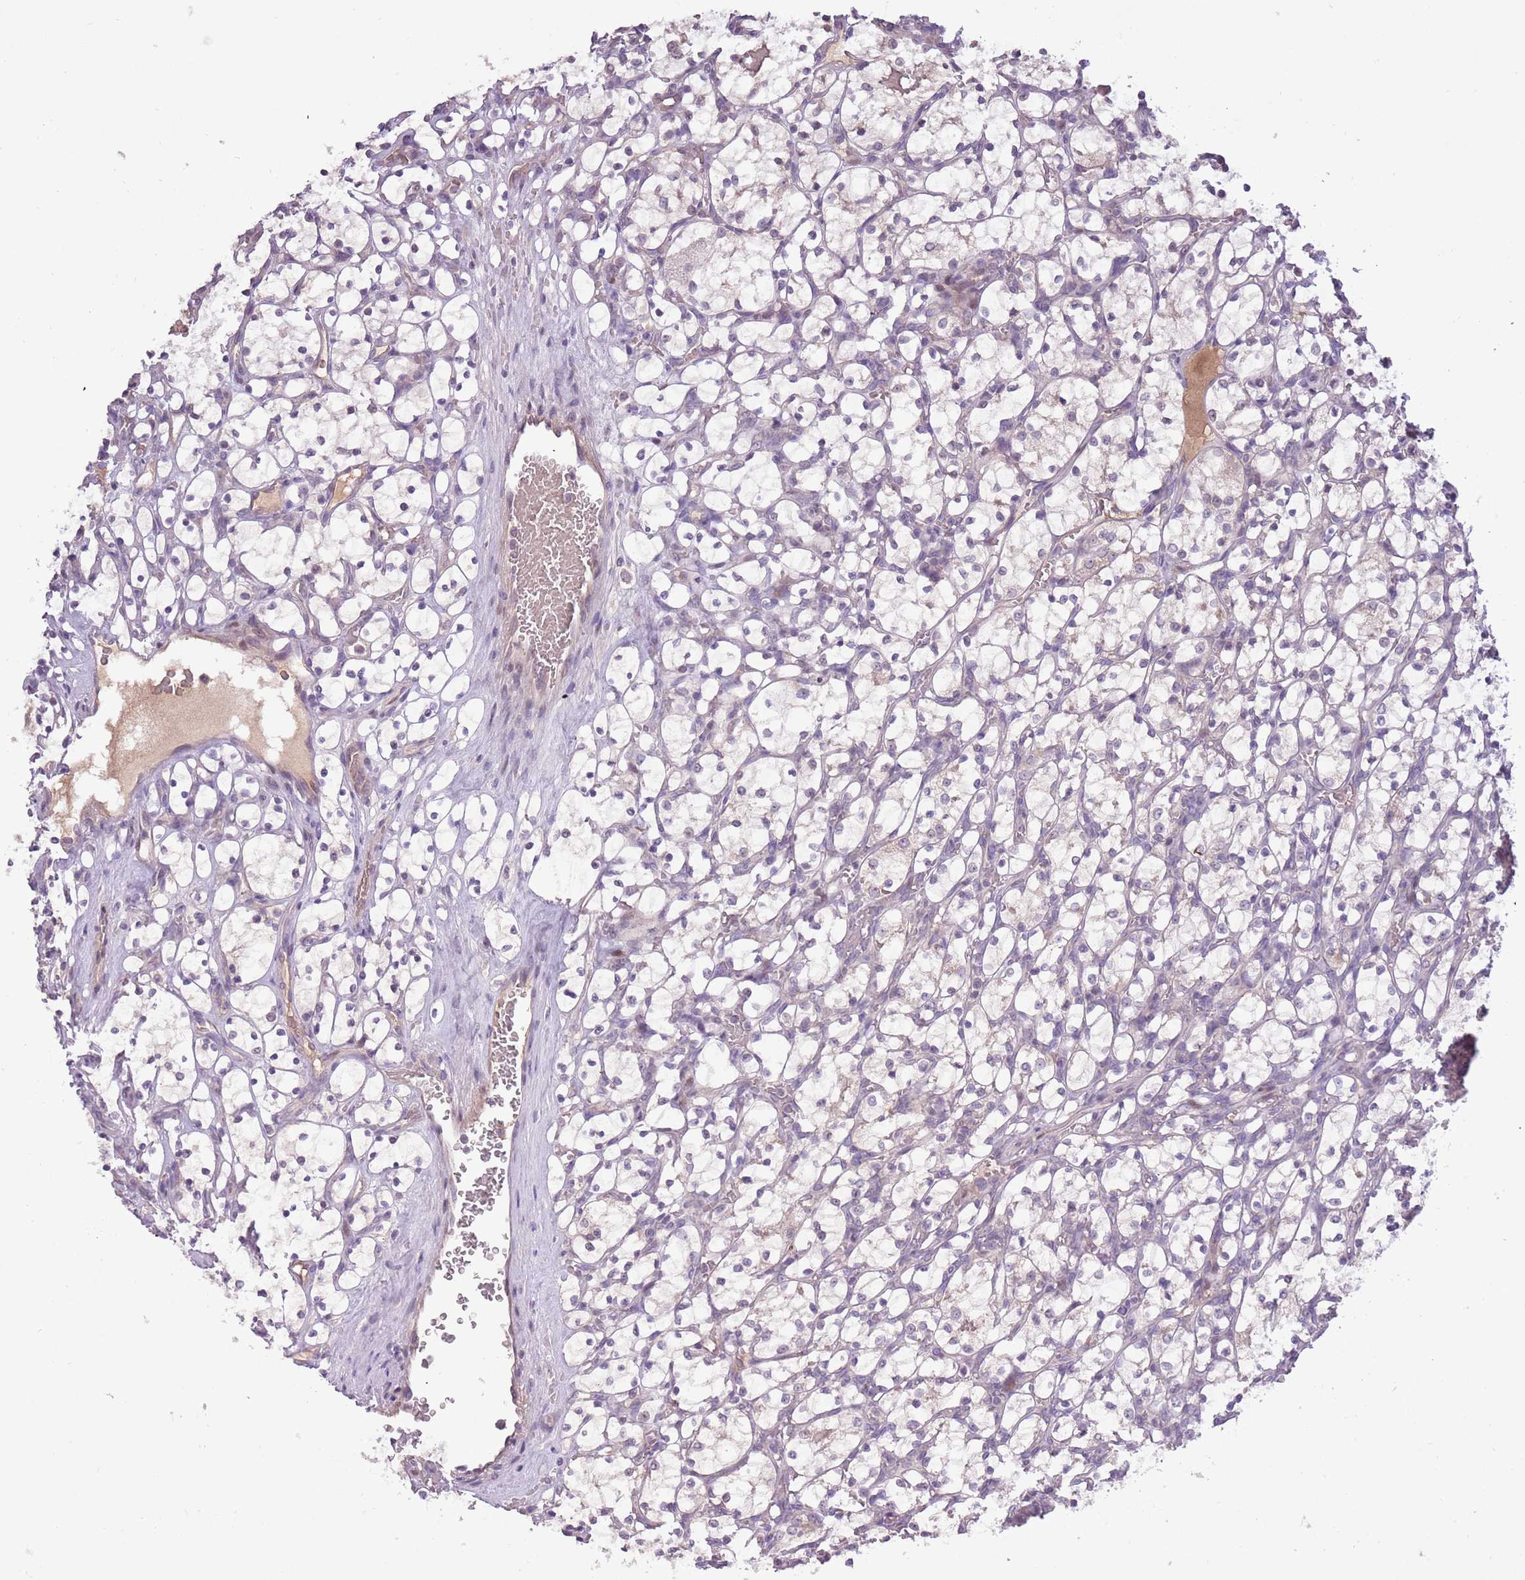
{"staining": {"intensity": "negative", "quantity": "none", "location": "none"}, "tissue": "renal cancer", "cell_type": "Tumor cells", "image_type": "cancer", "snomed": [{"axis": "morphology", "description": "Adenocarcinoma, NOS"}, {"axis": "topography", "description": "Kidney"}], "caption": "Human adenocarcinoma (renal) stained for a protein using immunohistochemistry (IHC) shows no staining in tumor cells.", "gene": "SHROOM3", "patient": {"sex": "female", "age": 69}}